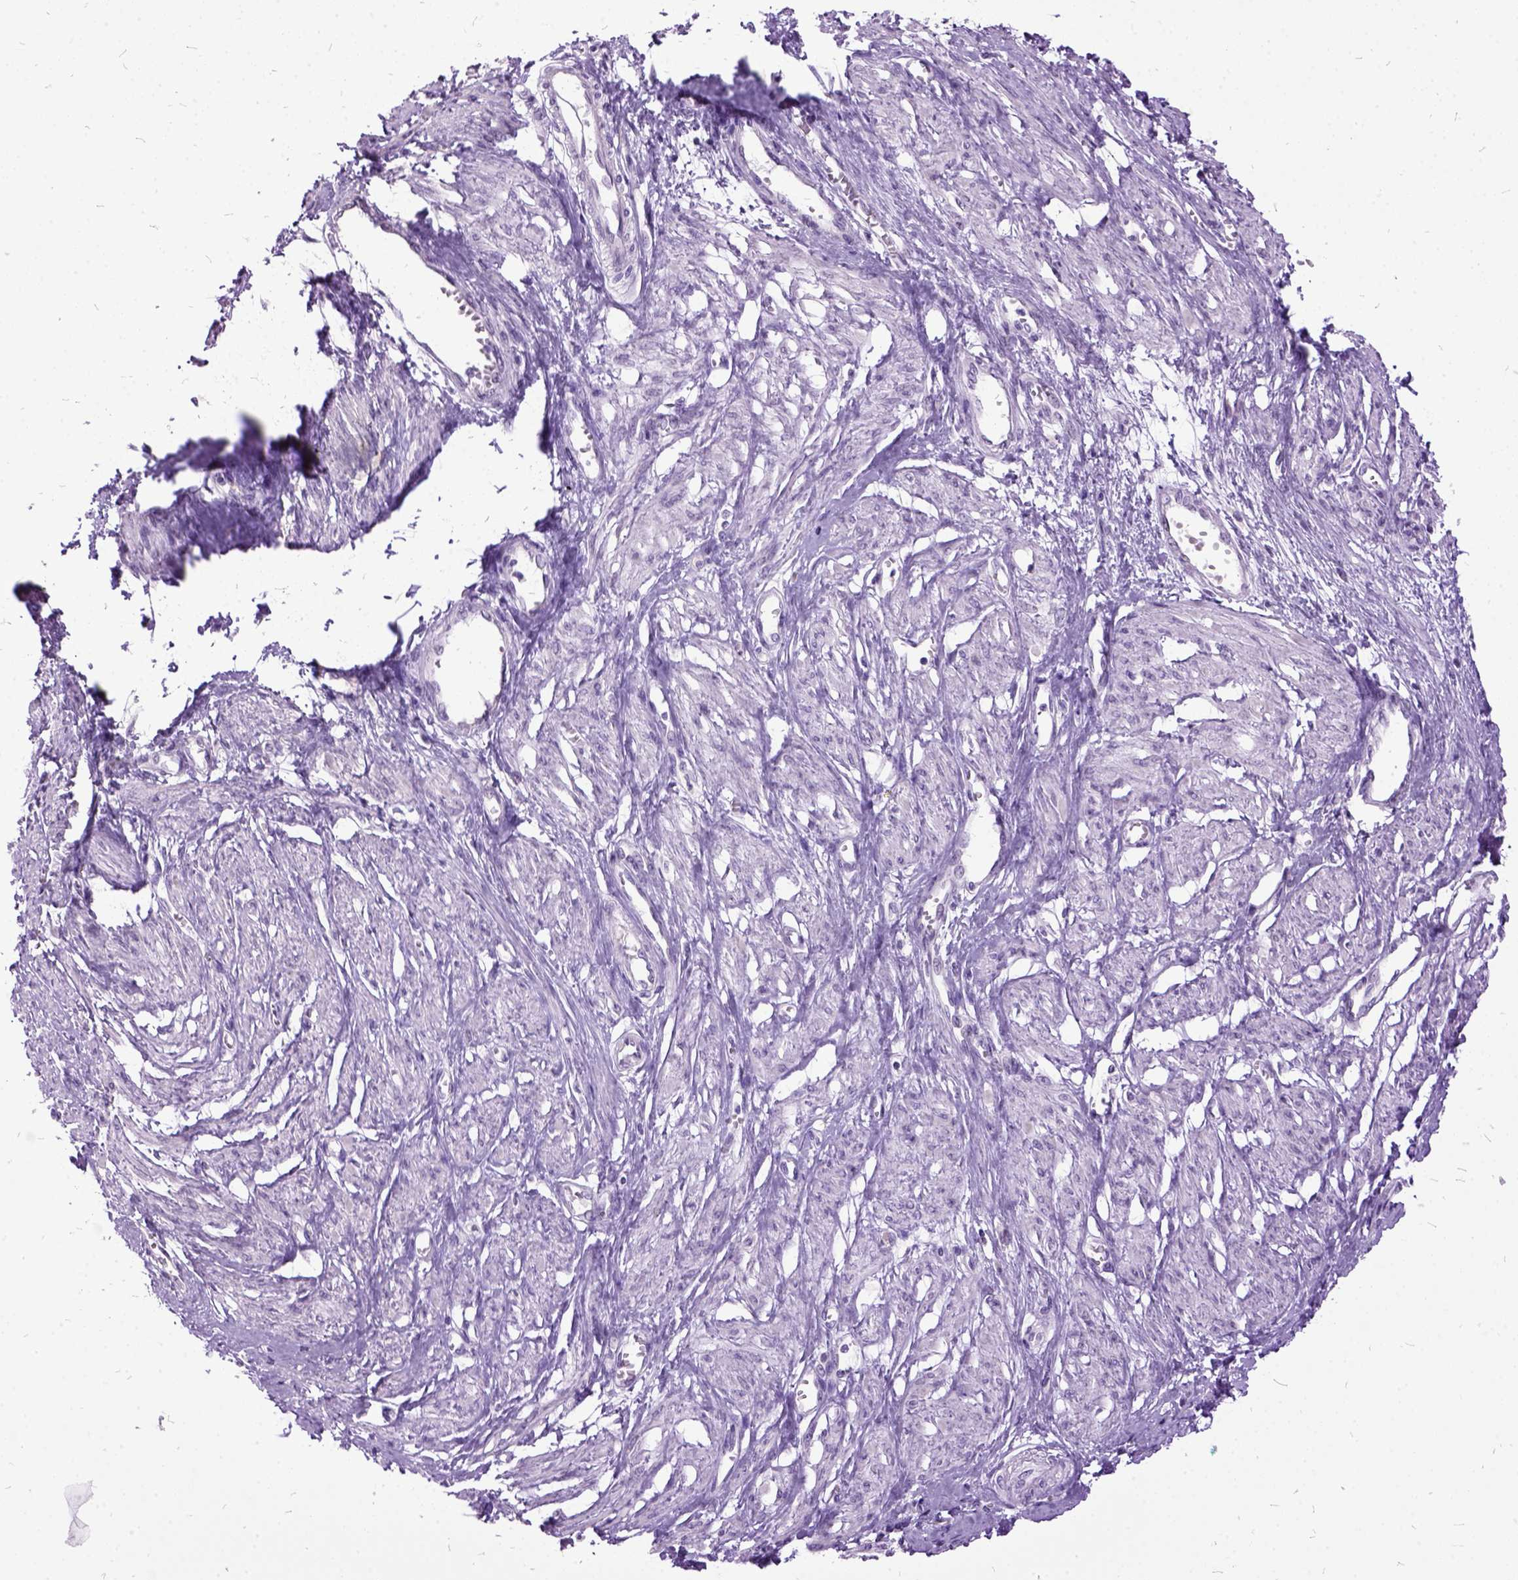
{"staining": {"intensity": "negative", "quantity": "none", "location": "none"}, "tissue": "smooth muscle", "cell_type": "Smooth muscle cells", "image_type": "normal", "snomed": [{"axis": "morphology", "description": "Normal tissue, NOS"}, {"axis": "topography", "description": "Smooth muscle"}, {"axis": "topography", "description": "Uterus"}], "caption": "Immunohistochemistry micrograph of normal smooth muscle: smooth muscle stained with DAB (3,3'-diaminobenzidine) exhibits no significant protein staining in smooth muscle cells.", "gene": "MME", "patient": {"sex": "female", "age": 39}}